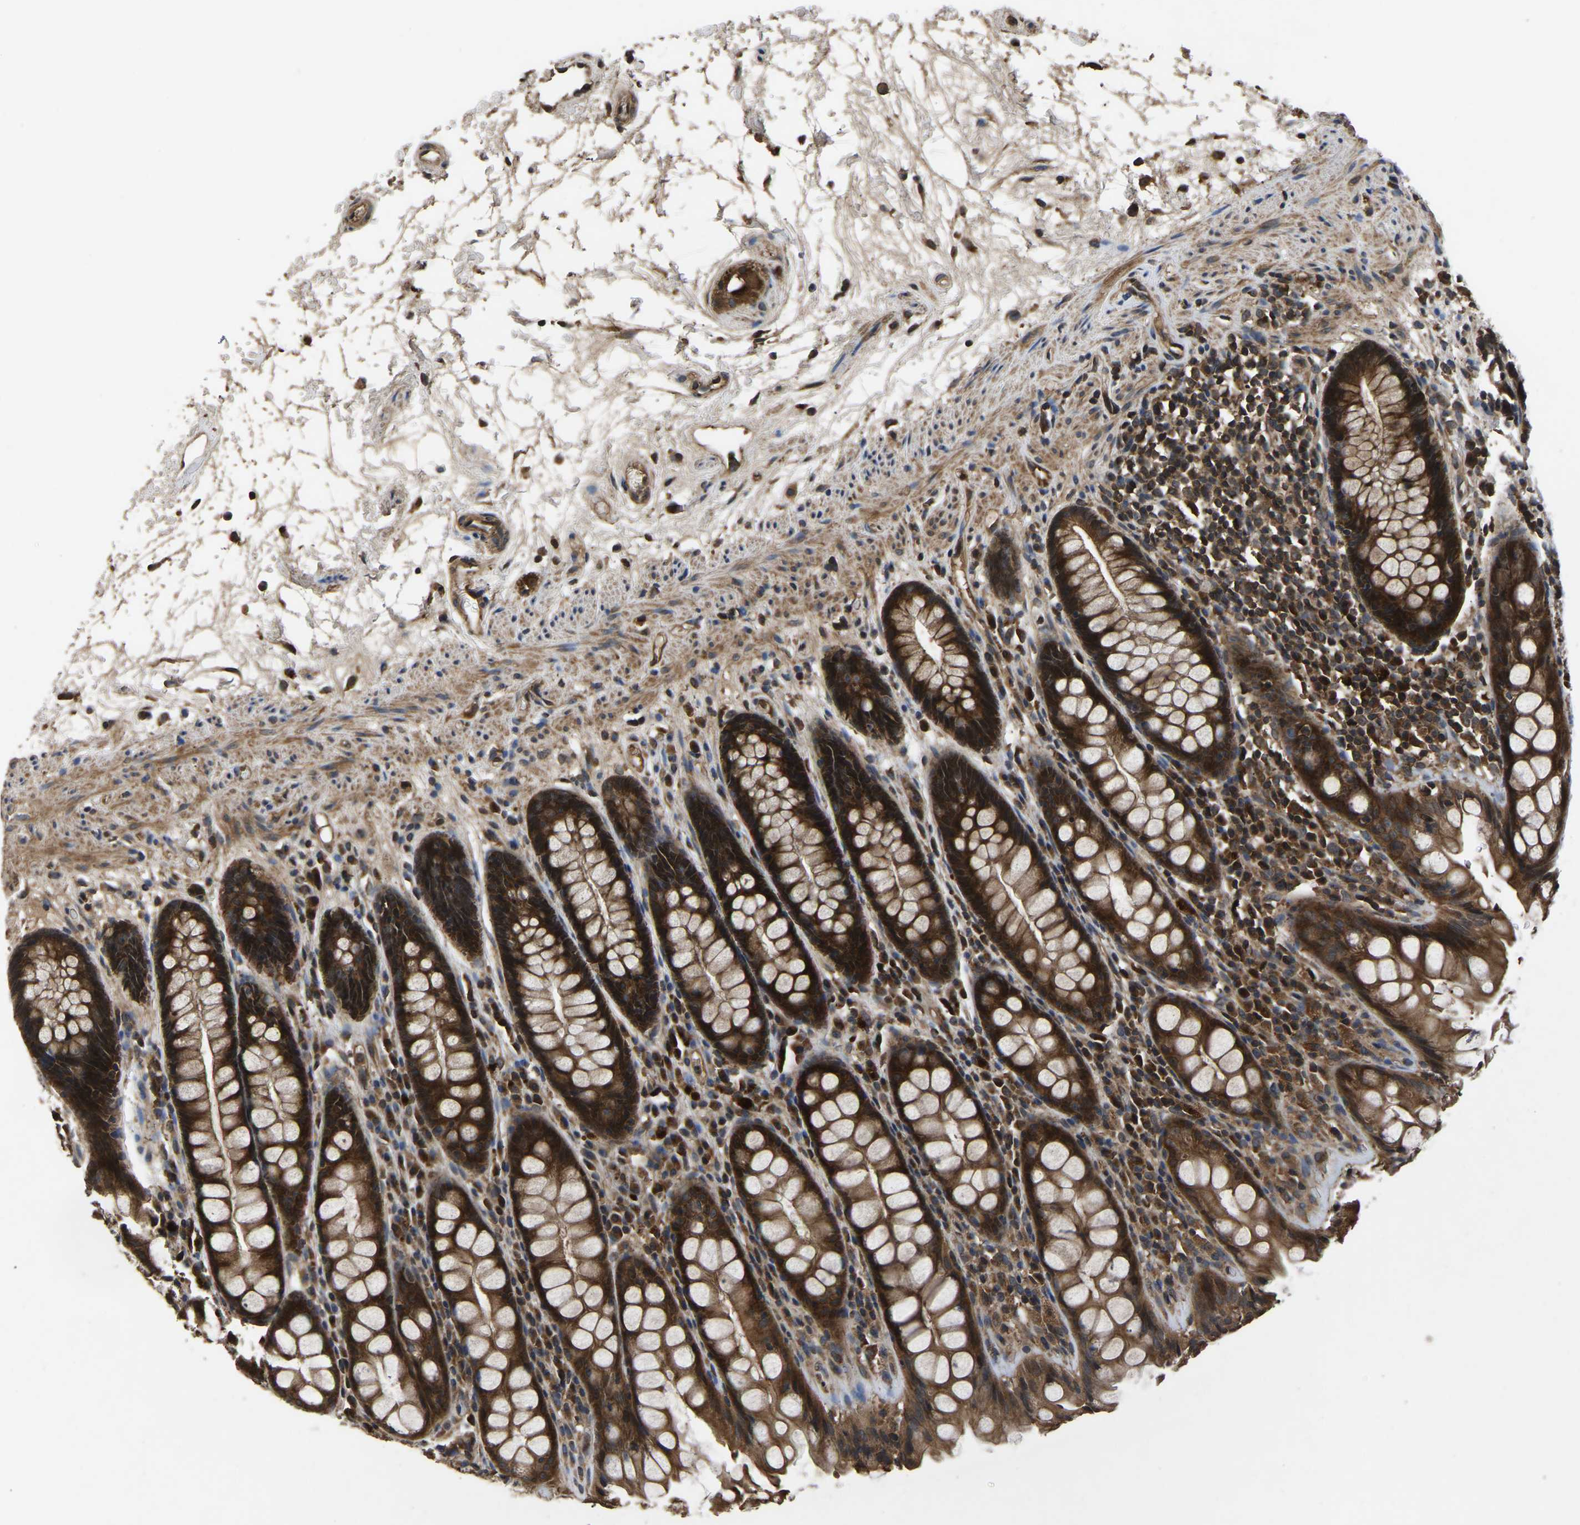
{"staining": {"intensity": "strong", "quantity": ">75%", "location": "cytoplasmic/membranous"}, "tissue": "rectum", "cell_type": "Glandular cells", "image_type": "normal", "snomed": [{"axis": "morphology", "description": "Normal tissue, NOS"}, {"axis": "topography", "description": "Rectum"}], "caption": "A brown stain labels strong cytoplasmic/membranous staining of a protein in glandular cells of benign human rectum.", "gene": "CRYZL1", "patient": {"sex": "male", "age": 64}}